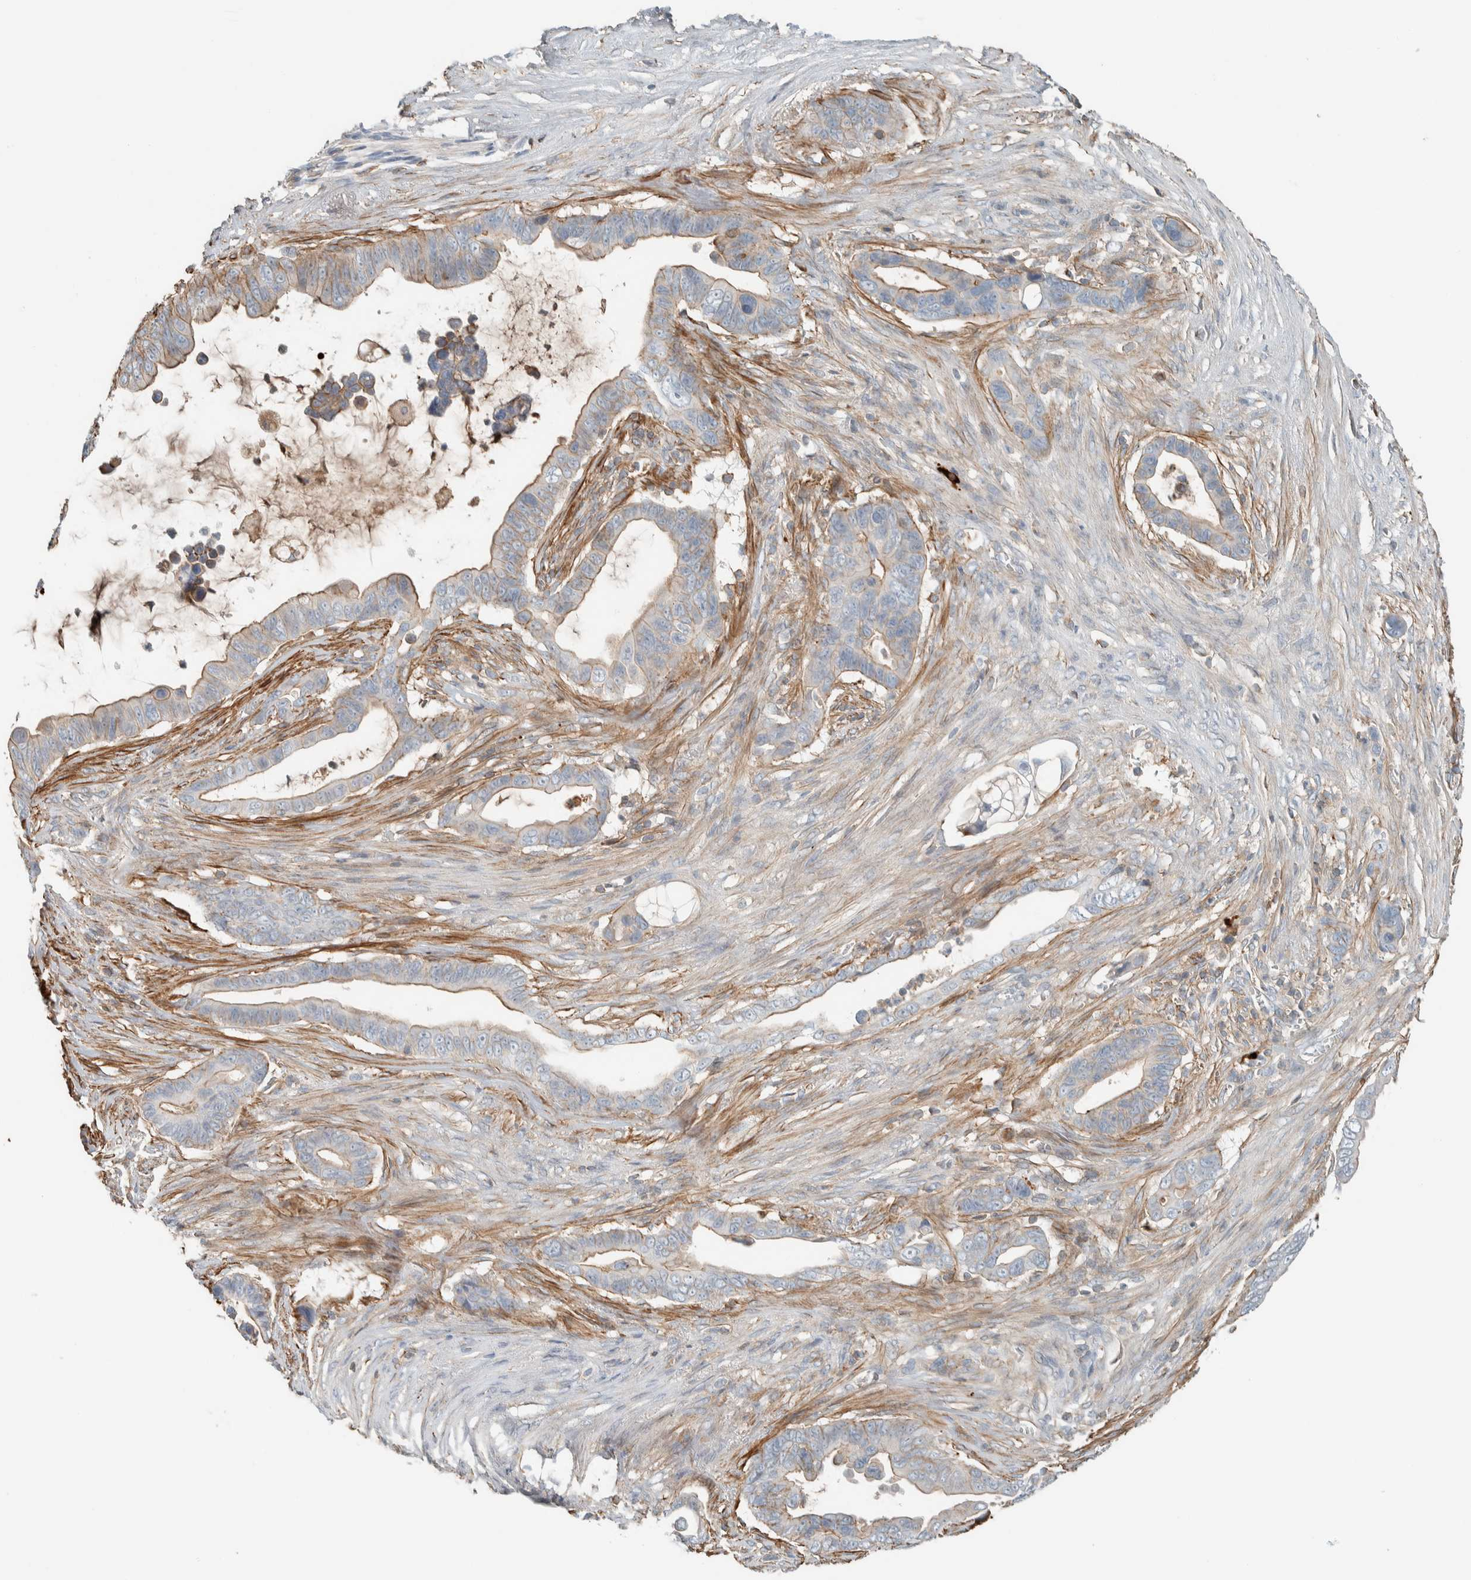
{"staining": {"intensity": "moderate", "quantity": "<25%", "location": "cytoplasmic/membranous"}, "tissue": "pancreatic cancer", "cell_type": "Tumor cells", "image_type": "cancer", "snomed": [{"axis": "morphology", "description": "Adenocarcinoma, NOS"}, {"axis": "topography", "description": "Pancreas"}], "caption": "Adenocarcinoma (pancreatic) stained with a protein marker displays moderate staining in tumor cells.", "gene": "CTBP2", "patient": {"sex": "female", "age": 72}}